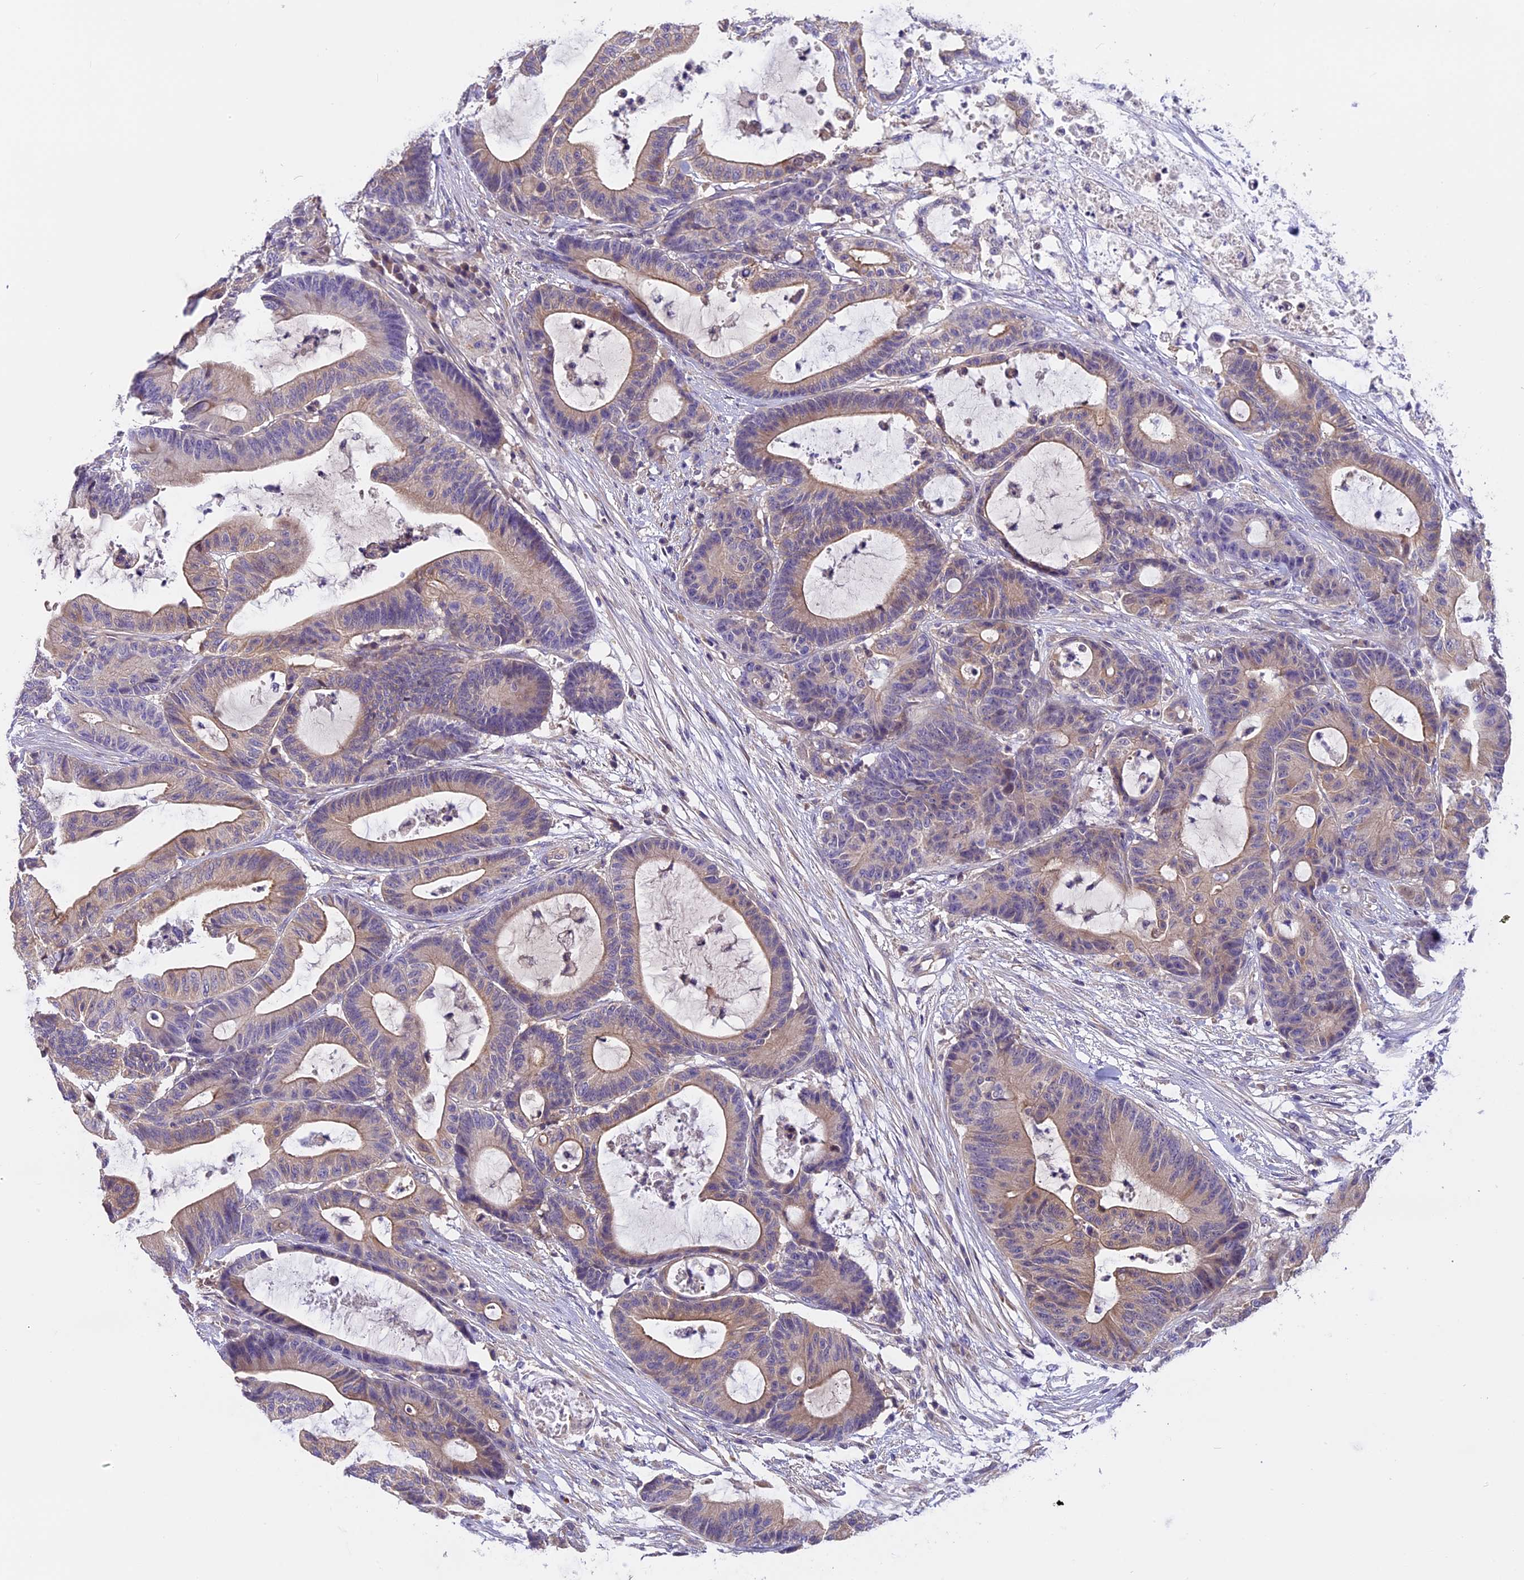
{"staining": {"intensity": "moderate", "quantity": "25%-75%", "location": "cytoplasmic/membranous"}, "tissue": "colorectal cancer", "cell_type": "Tumor cells", "image_type": "cancer", "snomed": [{"axis": "morphology", "description": "Adenocarcinoma, NOS"}, {"axis": "topography", "description": "Colon"}], "caption": "An image showing moderate cytoplasmic/membranous staining in approximately 25%-75% of tumor cells in colorectal cancer, as visualized by brown immunohistochemical staining.", "gene": "FAM98C", "patient": {"sex": "female", "age": 84}}